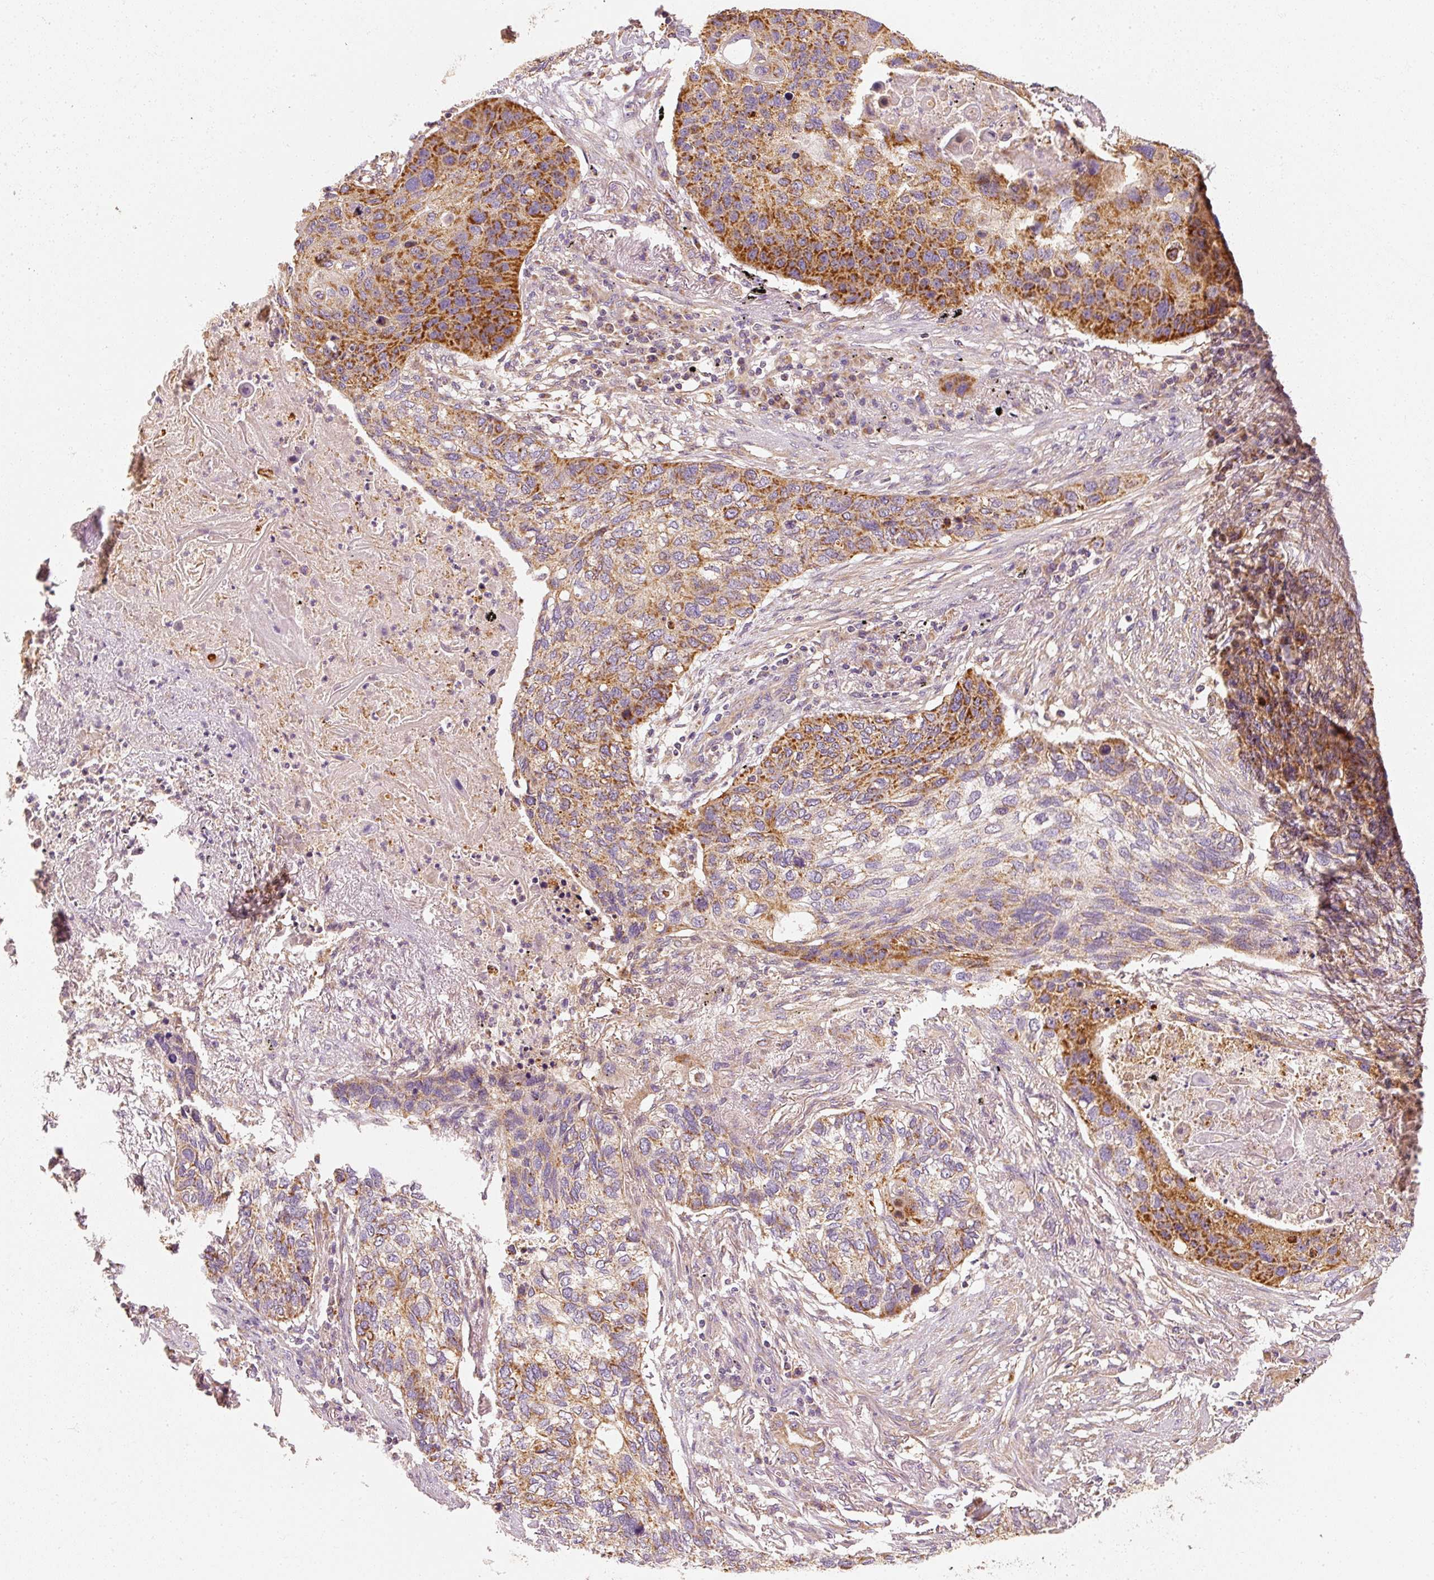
{"staining": {"intensity": "strong", "quantity": ">75%", "location": "cytoplasmic/membranous"}, "tissue": "lung cancer", "cell_type": "Tumor cells", "image_type": "cancer", "snomed": [{"axis": "morphology", "description": "Squamous cell carcinoma, NOS"}, {"axis": "topography", "description": "Lung"}], "caption": "A micrograph showing strong cytoplasmic/membranous expression in approximately >75% of tumor cells in squamous cell carcinoma (lung), as visualized by brown immunohistochemical staining.", "gene": "TOMM40", "patient": {"sex": "female", "age": 63}}